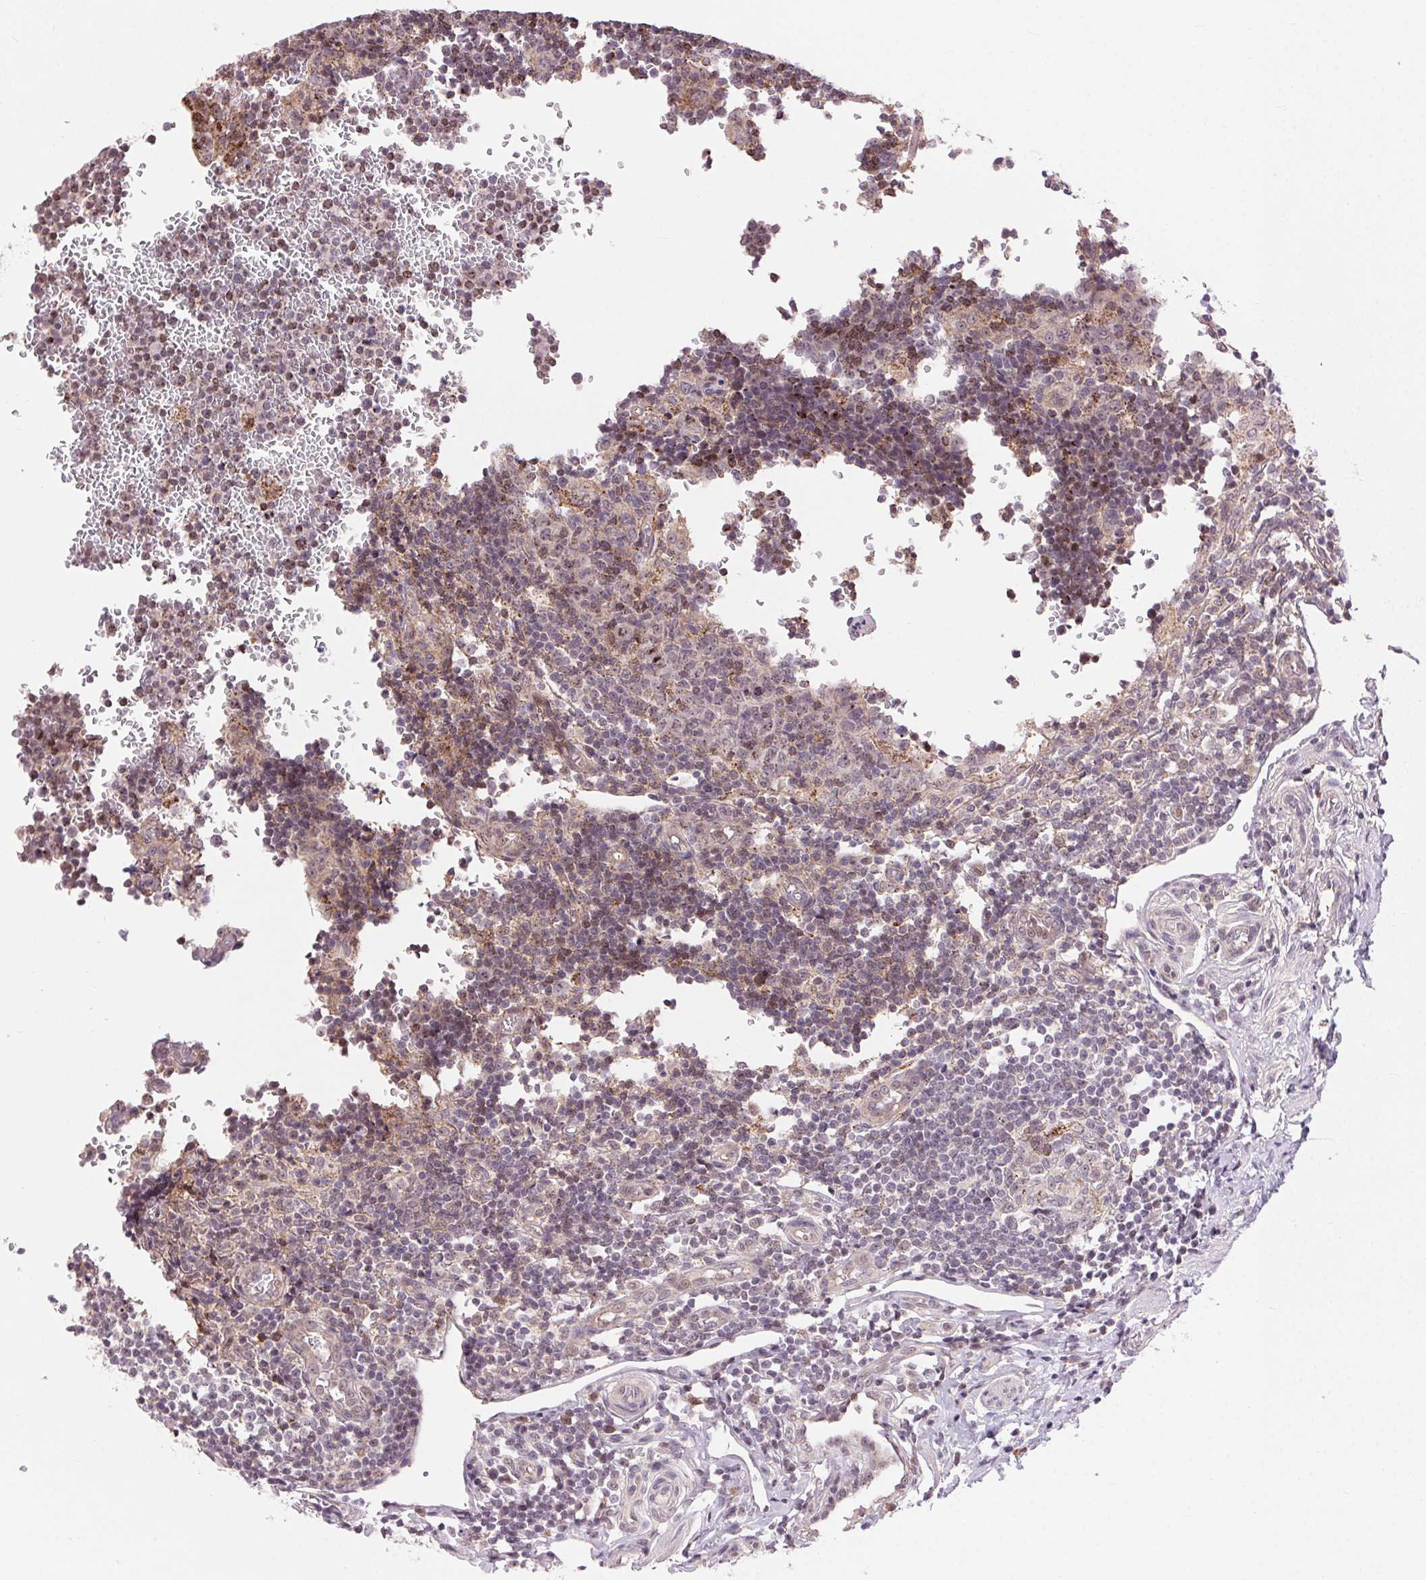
{"staining": {"intensity": "strong", "quantity": ">75%", "location": "cytoplasmic/membranous"}, "tissue": "appendix", "cell_type": "Glandular cells", "image_type": "normal", "snomed": [{"axis": "morphology", "description": "Normal tissue, NOS"}, {"axis": "topography", "description": "Appendix"}], "caption": "High-power microscopy captured an IHC histopathology image of benign appendix, revealing strong cytoplasmic/membranous staining in approximately >75% of glandular cells.", "gene": "CHMP4B", "patient": {"sex": "male", "age": 18}}